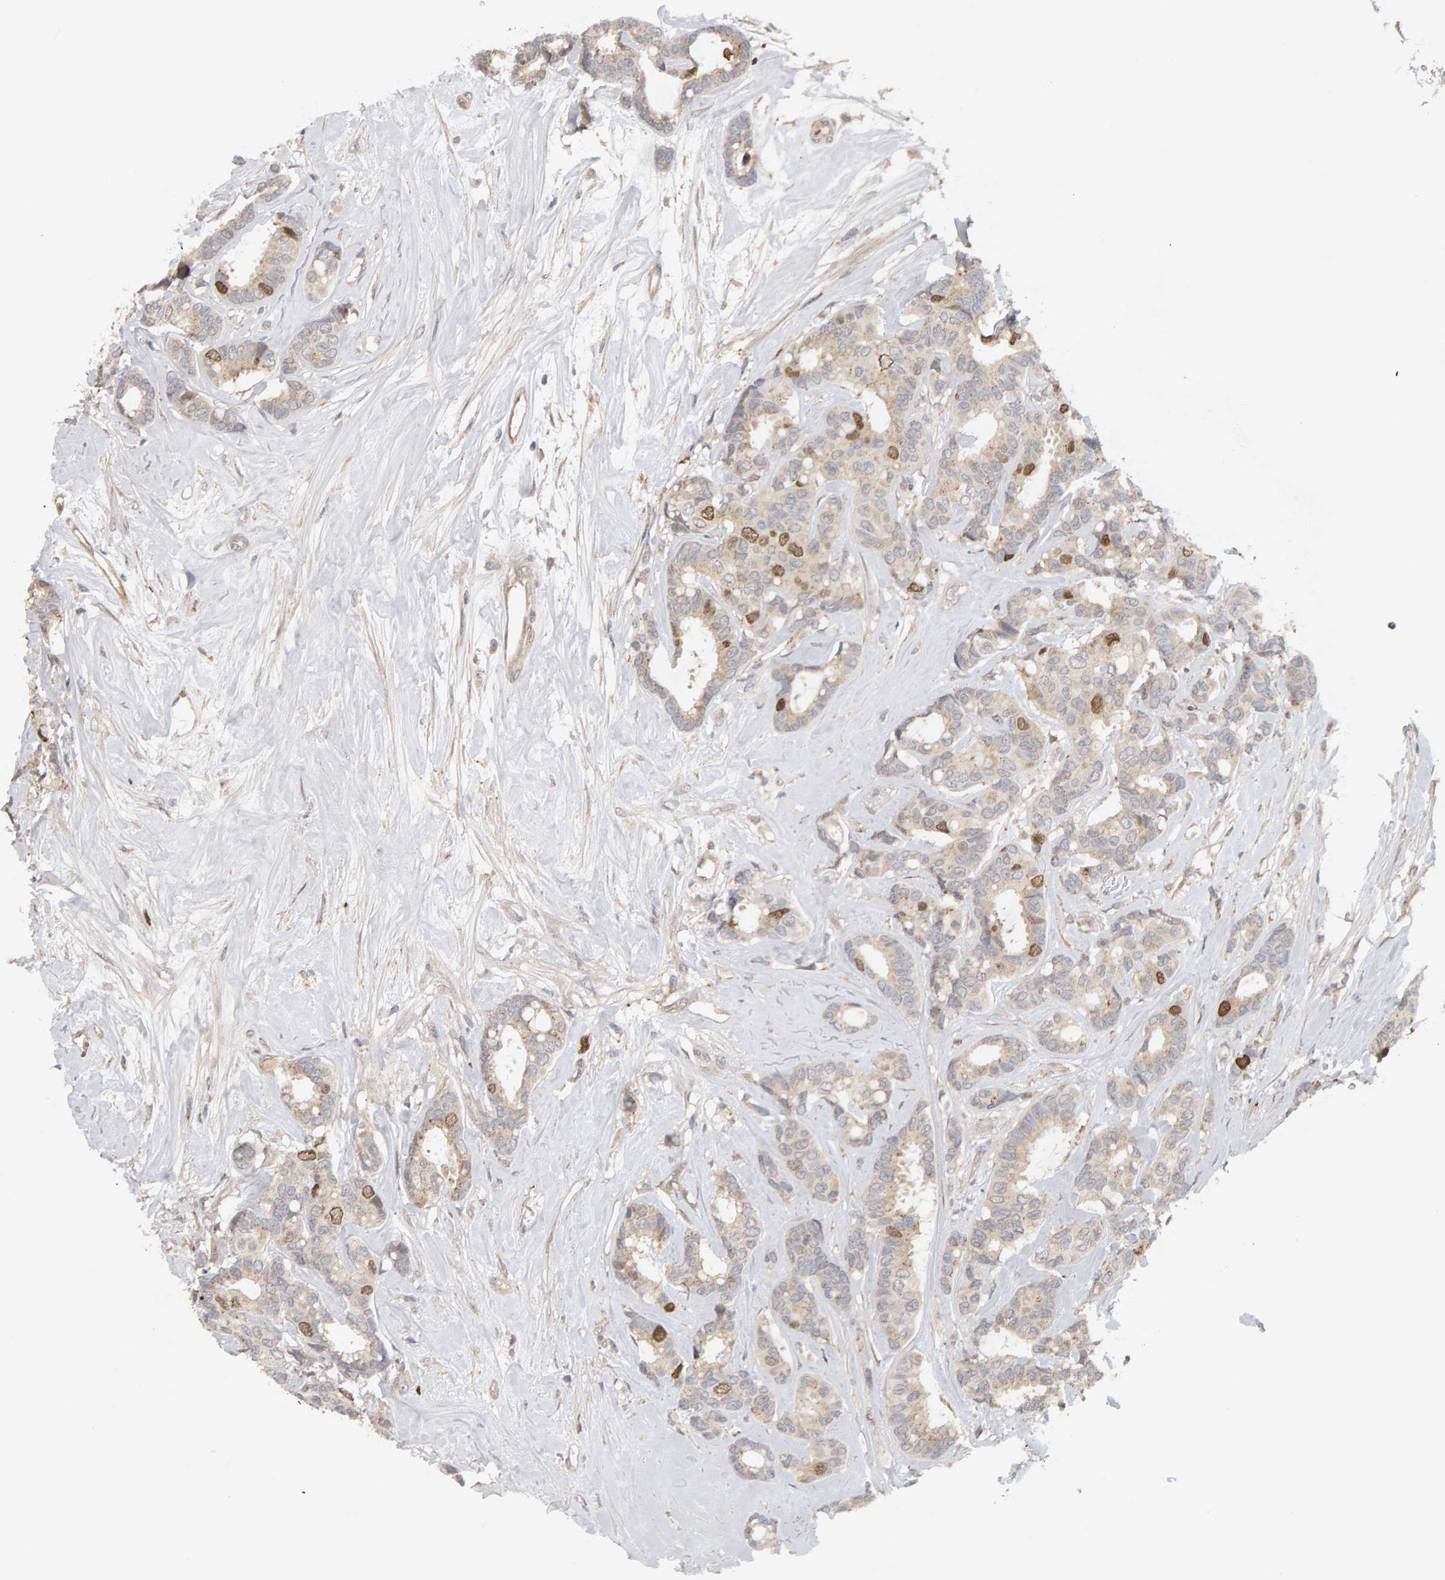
{"staining": {"intensity": "moderate", "quantity": "<25%", "location": "nuclear"}, "tissue": "breast cancer", "cell_type": "Tumor cells", "image_type": "cancer", "snomed": [{"axis": "morphology", "description": "Duct carcinoma"}, {"axis": "topography", "description": "Breast"}], "caption": "Immunohistochemistry of breast cancer displays low levels of moderate nuclear staining in about <25% of tumor cells.", "gene": "CDCA5", "patient": {"sex": "female", "age": 87}}